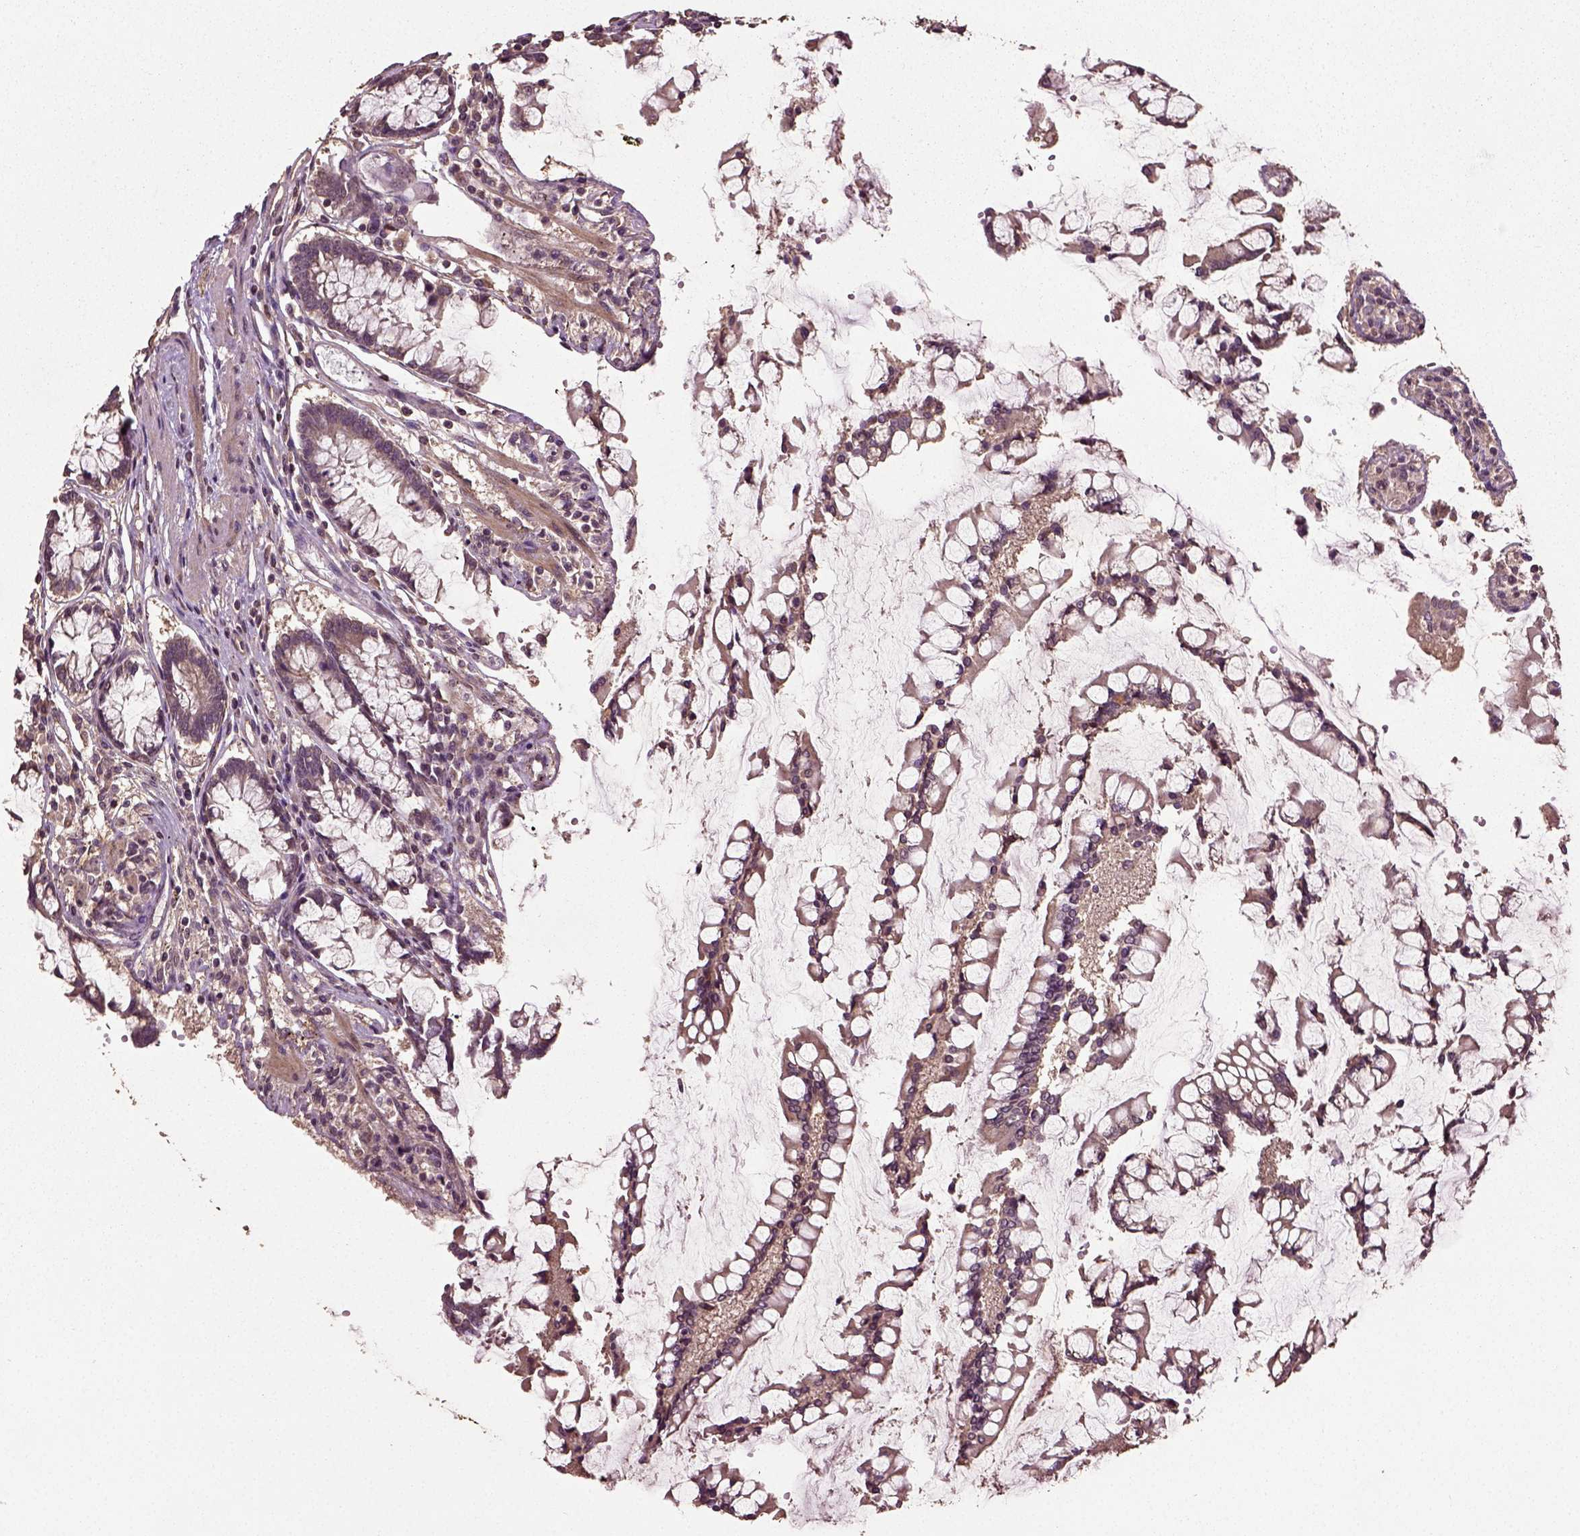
{"staining": {"intensity": "weak", "quantity": "25%-75%", "location": "cytoplasmic/membranous"}, "tissue": "carcinoid", "cell_type": "Tumor cells", "image_type": "cancer", "snomed": [{"axis": "morphology", "description": "Carcinoid, malignant, NOS"}, {"axis": "topography", "description": "Small intestine"}], "caption": "High-magnification brightfield microscopy of carcinoid stained with DAB (brown) and counterstained with hematoxylin (blue). tumor cells exhibit weak cytoplasmic/membranous staining is identified in about25%-75% of cells. The staining was performed using DAB (3,3'-diaminobenzidine), with brown indicating positive protein expression. Nuclei are stained blue with hematoxylin.", "gene": "ERV3-1", "patient": {"sex": "female", "age": 65}}